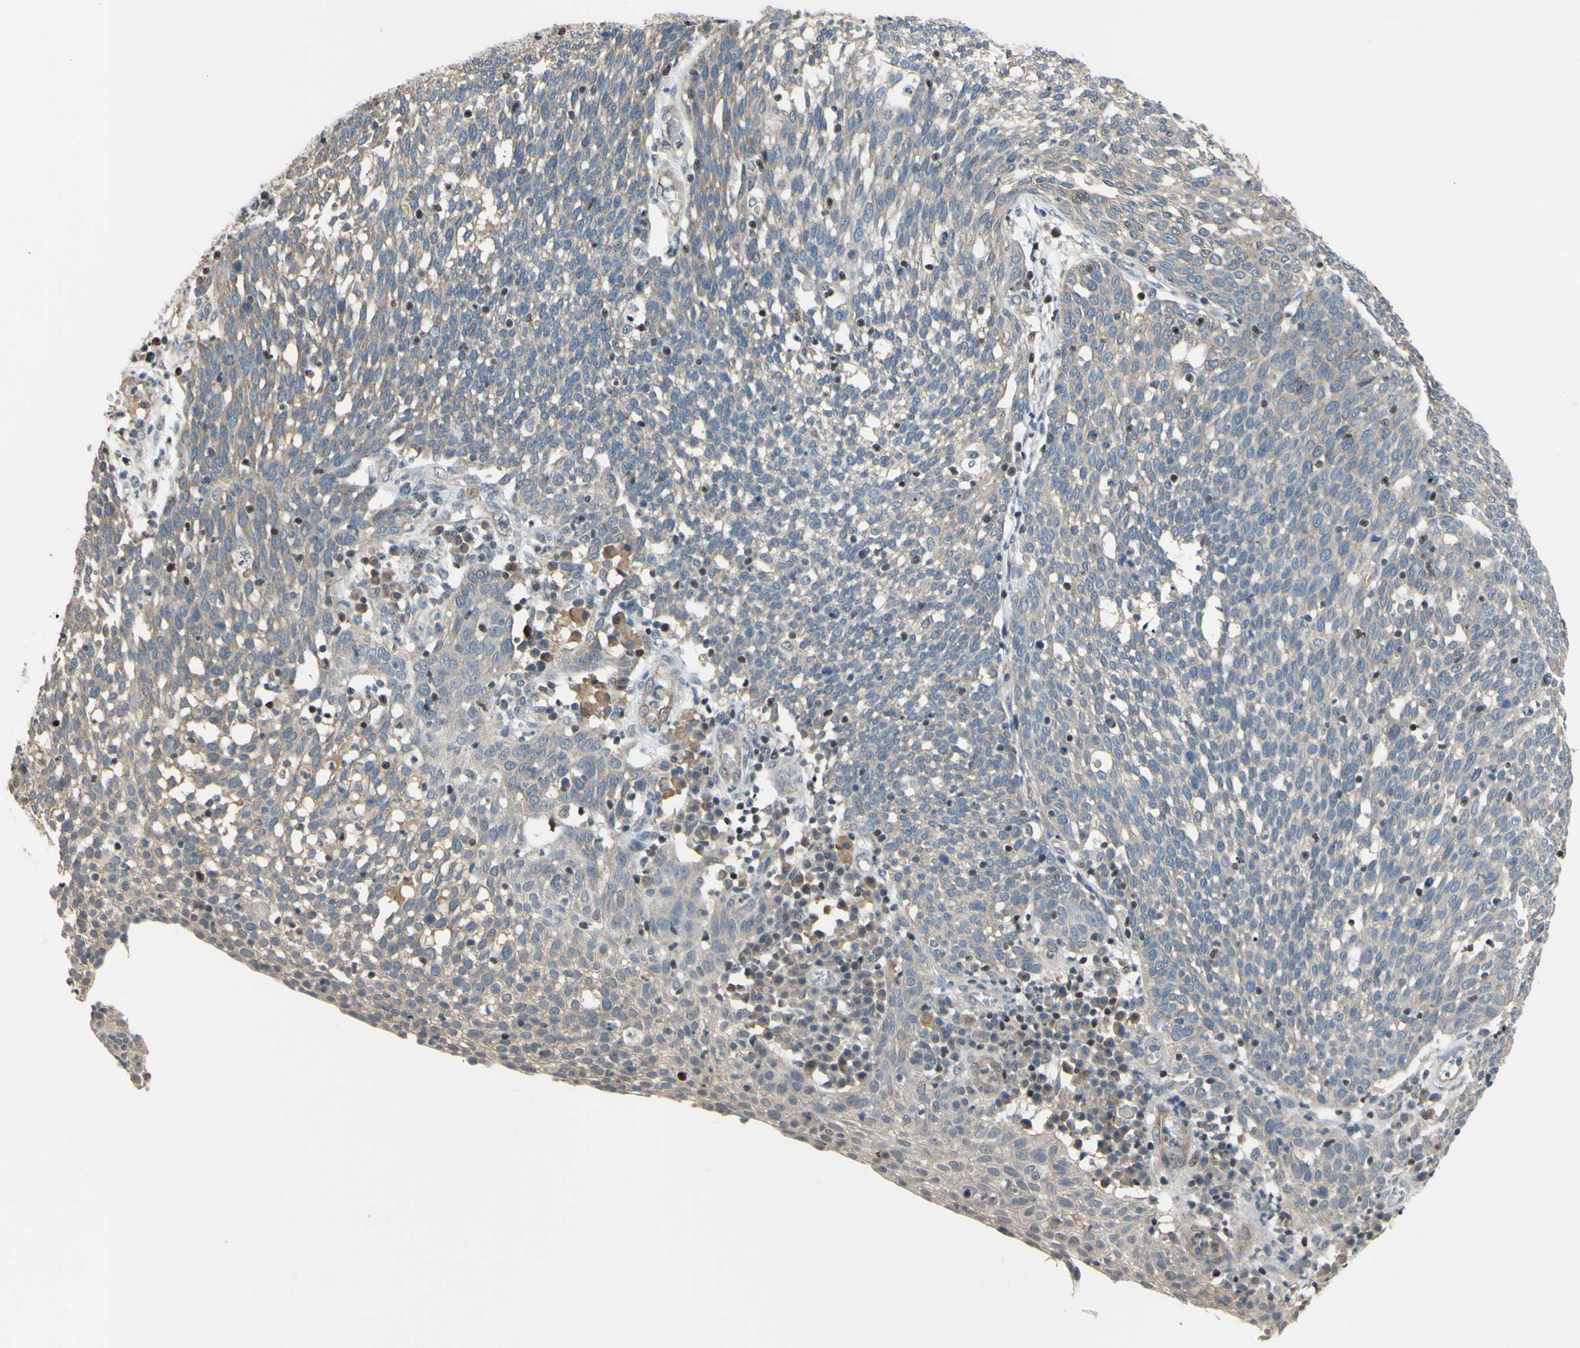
{"staining": {"intensity": "weak", "quantity": "25%-75%", "location": "cytoplasmic/membranous"}, "tissue": "cervical cancer", "cell_type": "Tumor cells", "image_type": "cancer", "snomed": [{"axis": "morphology", "description": "Squamous cell carcinoma, NOS"}, {"axis": "topography", "description": "Cervix"}], "caption": "Squamous cell carcinoma (cervical) stained with immunohistochemistry (IHC) shows weak cytoplasmic/membranous expression in approximately 25%-75% of tumor cells. (Brightfield microscopy of DAB IHC at high magnification).", "gene": "SP4", "patient": {"sex": "female", "age": 34}}